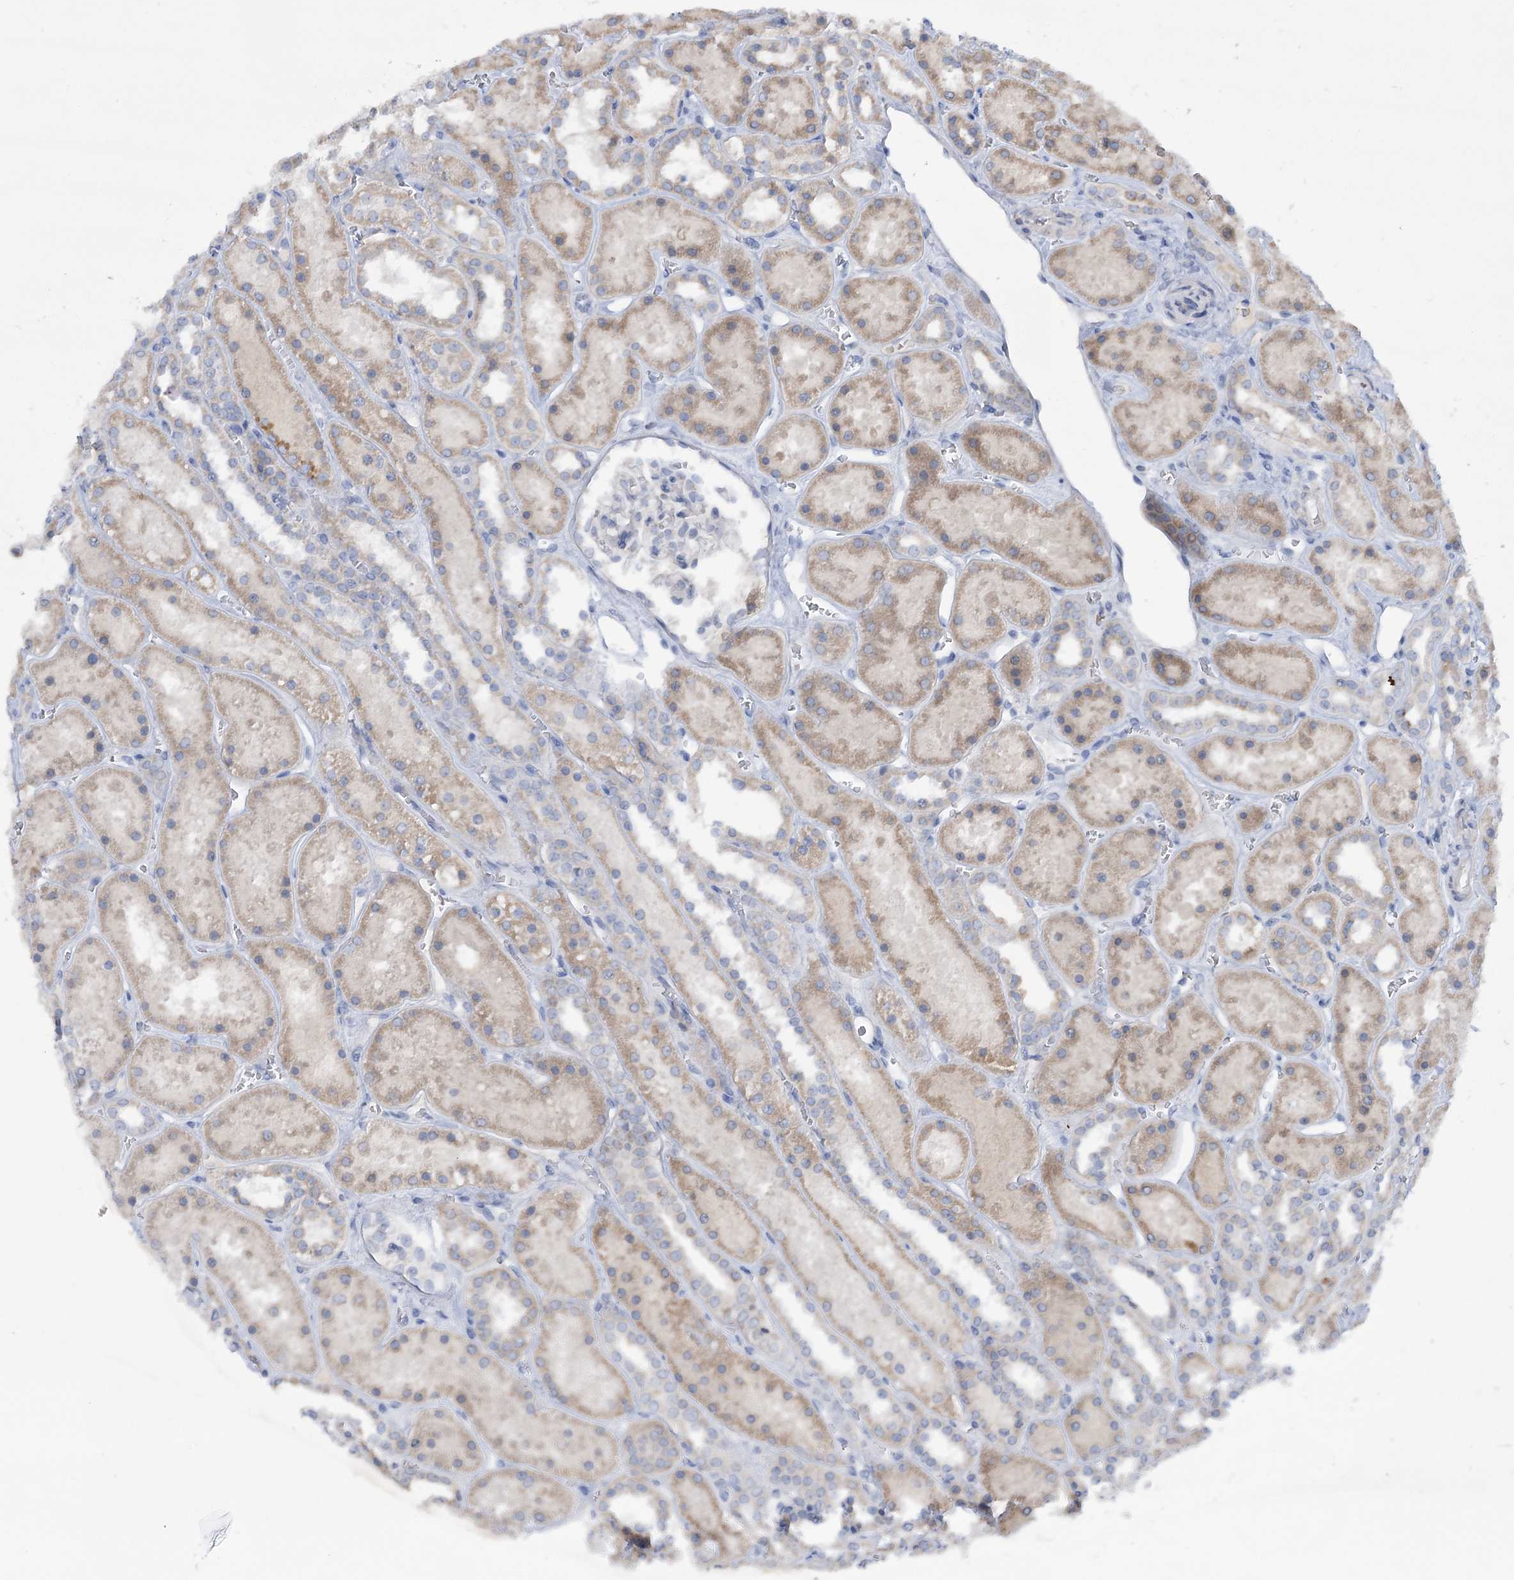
{"staining": {"intensity": "negative", "quantity": "none", "location": "none"}, "tissue": "kidney", "cell_type": "Cells in glomeruli", "image_type": "normal", "snomed": [{"axis": "morphology", "description": "Normal tissue, NOS"}, {"axis": "topography", "description": "Kidney"}], "caption": "Immunohistochemistry (IHC) photomicrograph of unremarkable human kidney stained for a protein (brown), which reveals no expression in cells in glomeruli.", "gene": "MTCH2", "patient": {"sex": "female", "age": 41}}